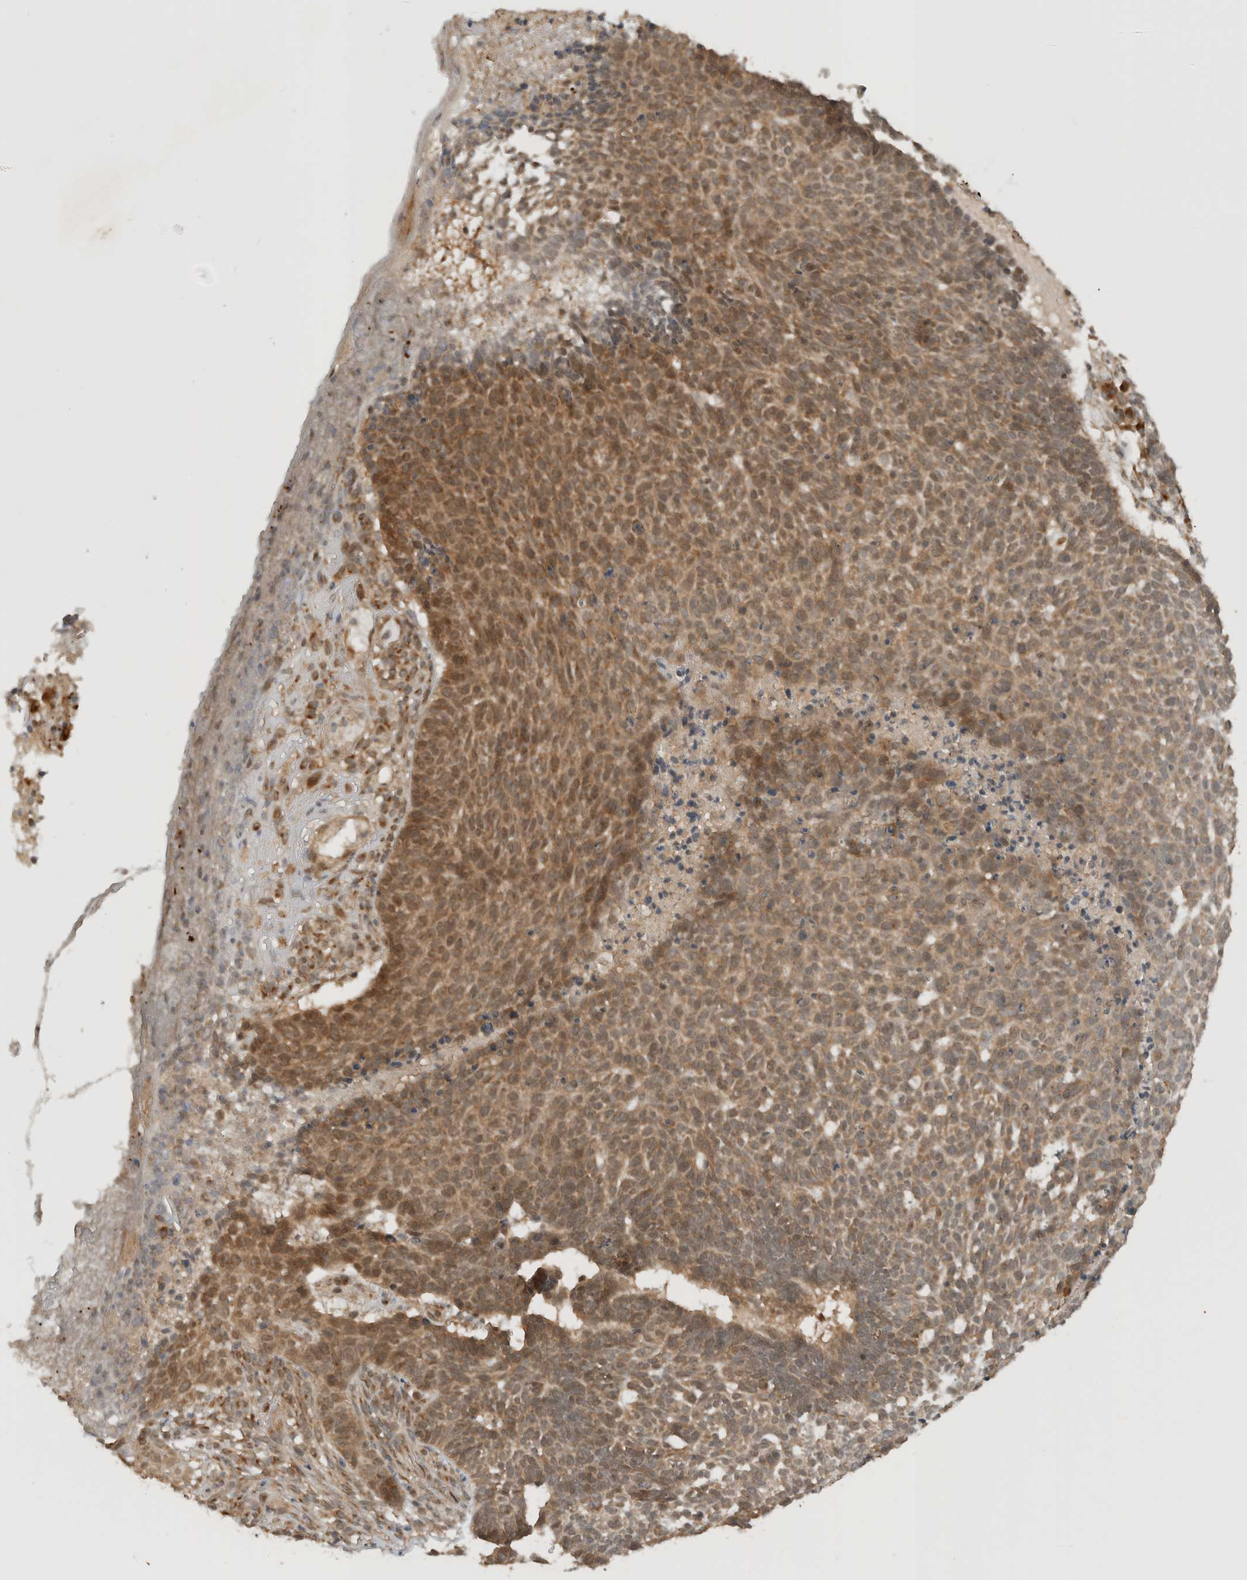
{"staining": {"intensity": "moderate", "quantity": ">75%", "location": "cytoplasmic/membranous,nuclear"}, "tissue": "skin cancer", "cell_type": "Tumor cells", "image_type": "cancer", "snomed": [{"axis": "morphology", "description": "Basal cell carcinoma"}, {"axis": "topography", "description": "Skin"}], "caption": "This image displays immunohistochemistry (IHC) staining of human basal cell carcinoma (skin), with medium moderate cytoplasmic/membranous and nuclear staining in about >75% of tumor cells.", "gene": "ARFGEF2", "patient": {"sex": "male", "age": 85}}